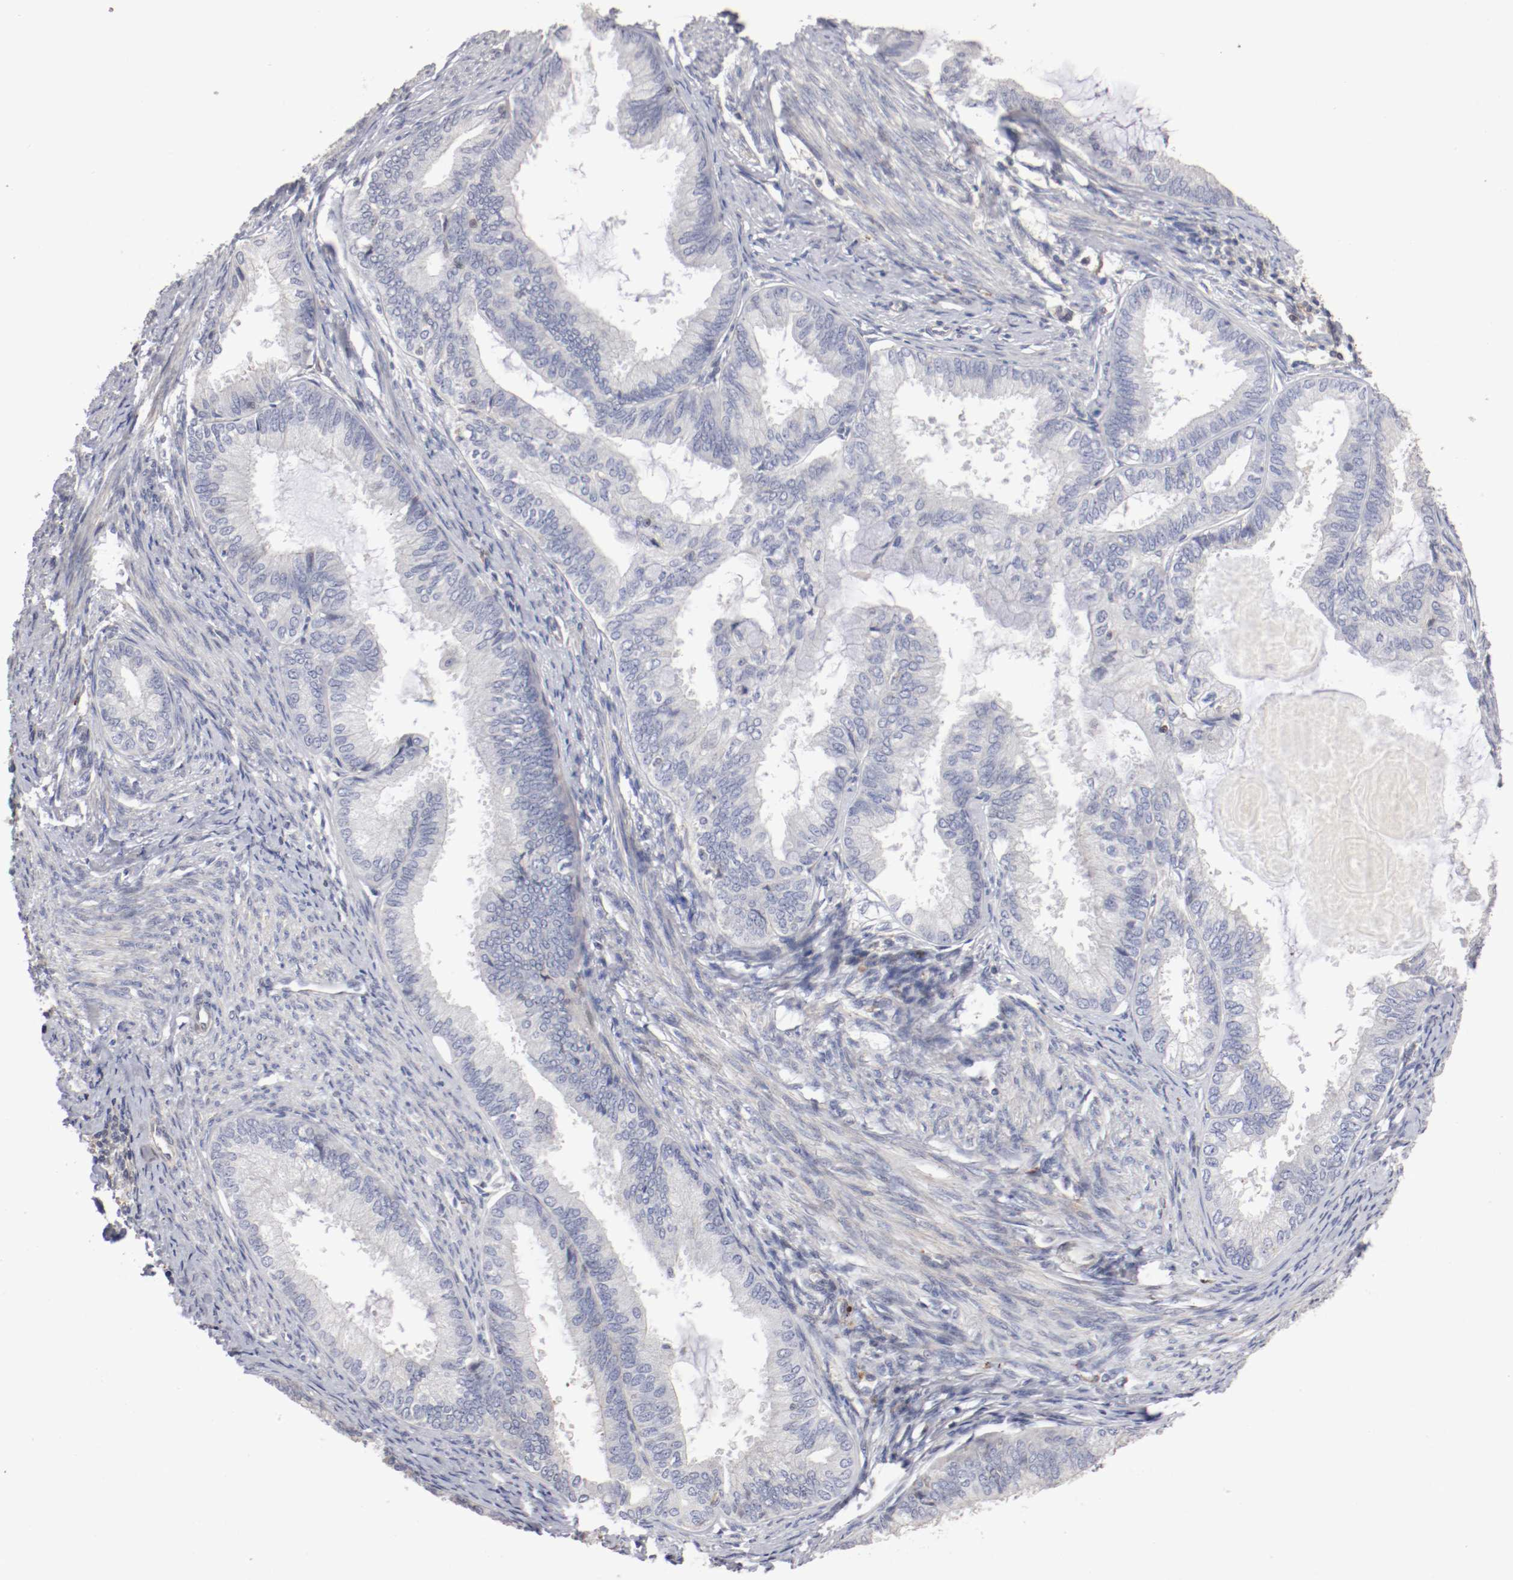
{"staining": {"intensity": "negative", "quantity": "none", "location": "none"}, "tissue": "endometrial cancer", "cell_type": "Tumor cells", "image_type": "cancer", "snomed": [{"axis": "morphology", "description": "Adenocarcinoma, NOS"}, {"axis": "topography", "description": "Endometrium"}], "caption": "Protein analysis of adenocarcinoma (endometrial) demonstrates no significant positivity in tumor cells.", "gene": "CDK6", "patient": {"sex": "female", "age": 86}}